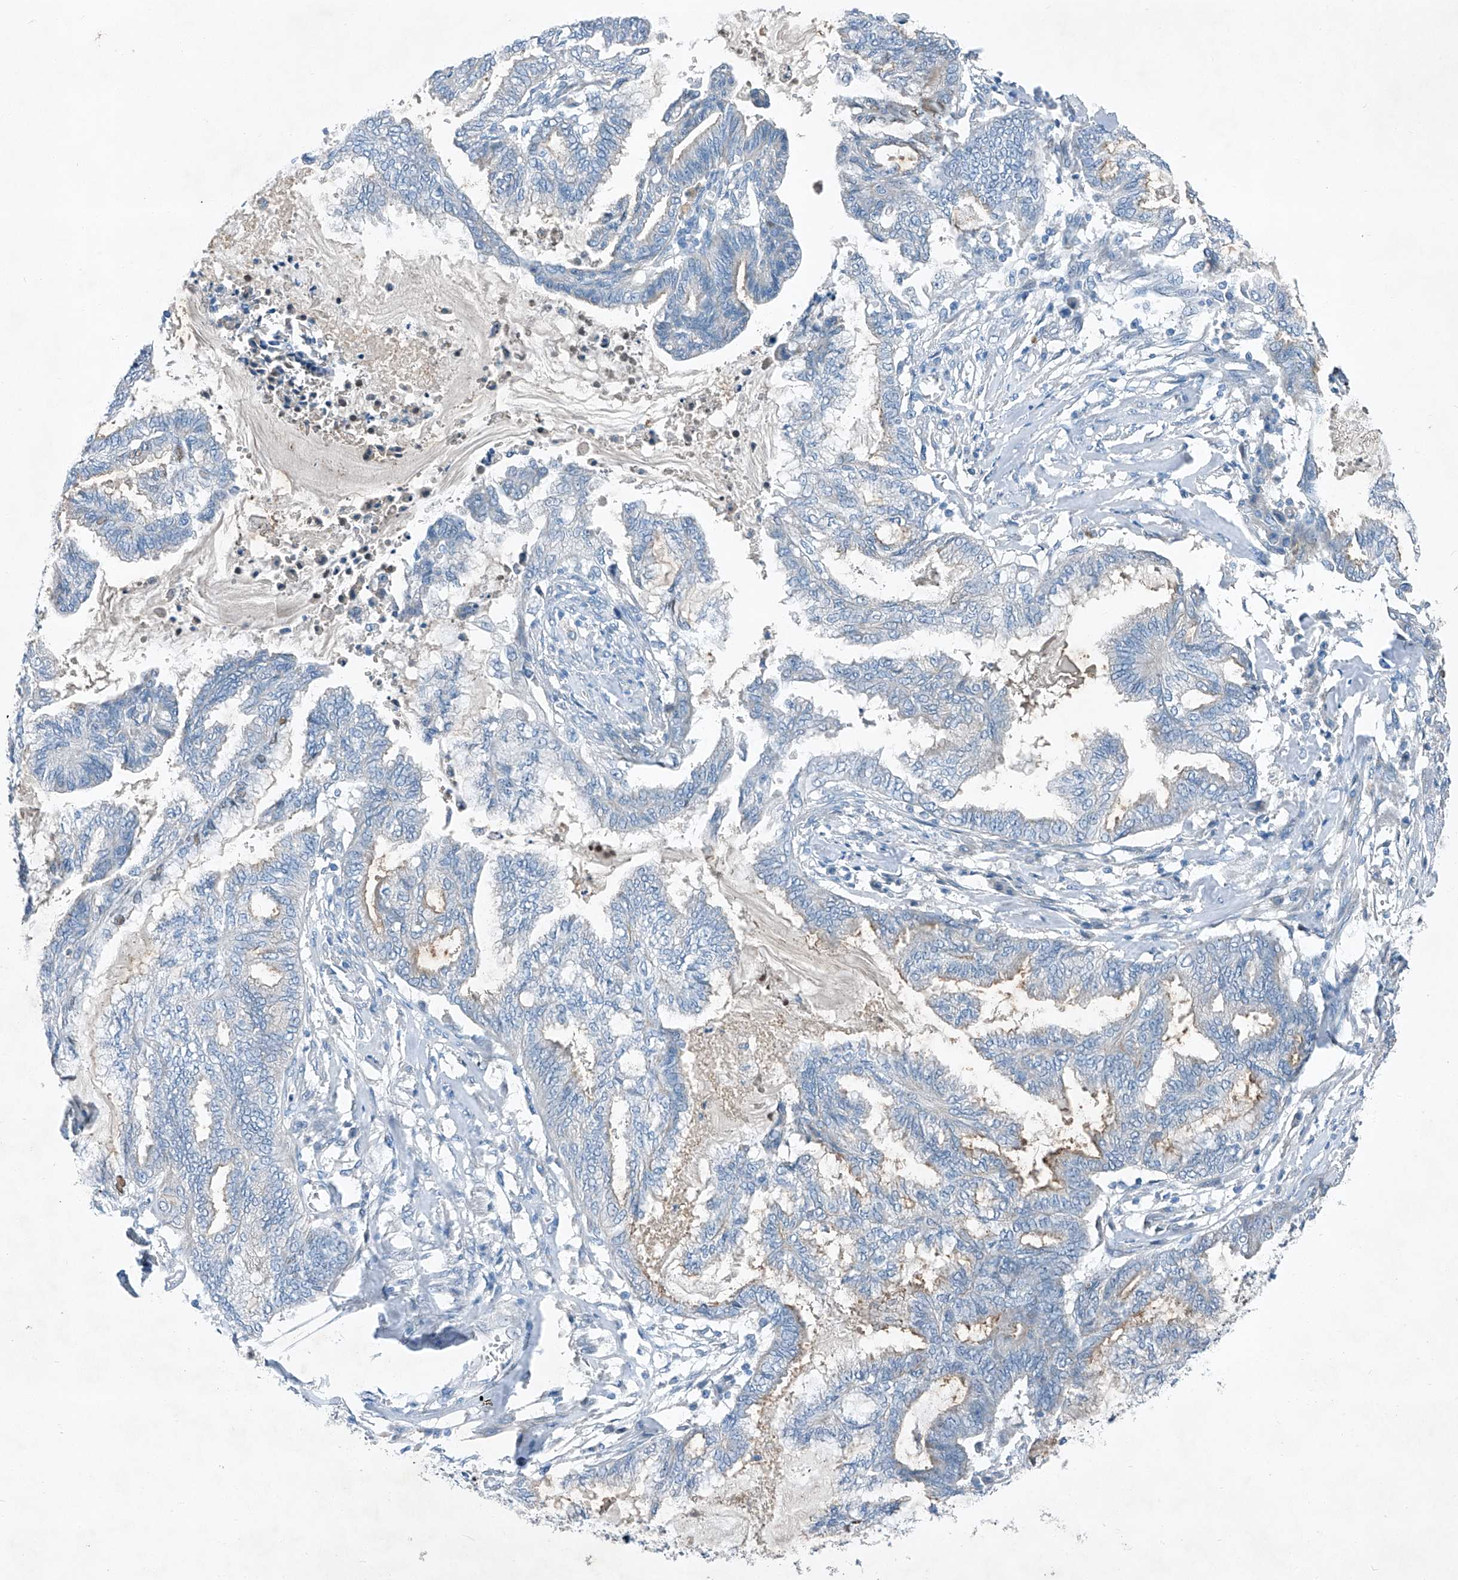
{"staining": {"intensity": "weak", "quantity": "<25%", "location": "cytoplasmic/membranous"}, "tissue": "endometrial cancer", "cell_type": "Tumor cells", "image_type": "cancer", "snomed": [{"axis": "morphology", "description": "Adenocarcinoma, NOS"}, {"axis": "topography", "description": "Endometrium"}], "caption": "A photomicrograph of human adenocarcinoma (endometrial) is negative for staining in tumor cells.", "gene": "MDGA1", "patient": {"sex": "female", "age": 86}}